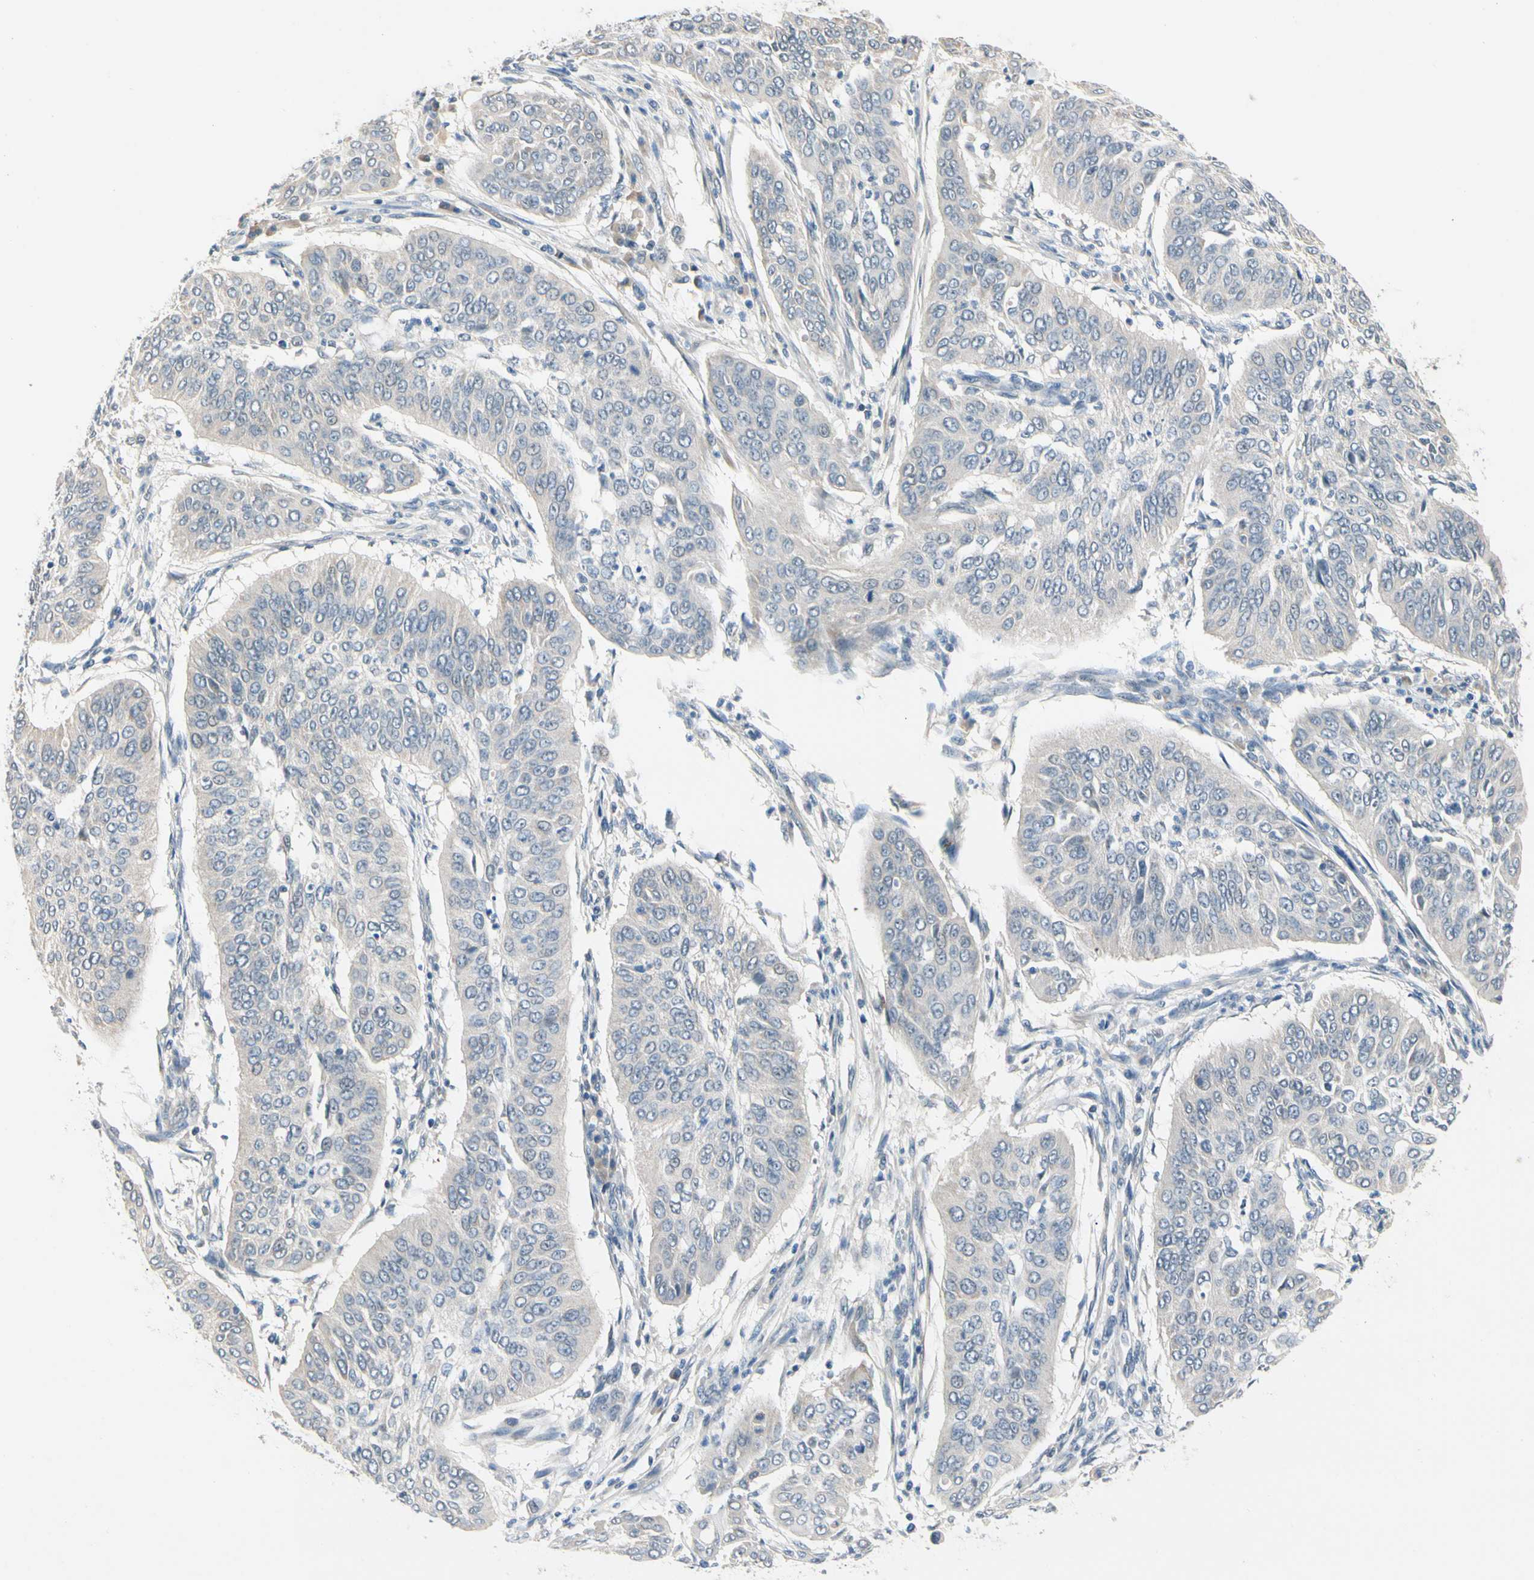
{"staining": {"intensity": "weak", "quantity": "<25%", "location": "cytoplasmic/membranous"}, "tissue": "cervical cancer", "cell_type": "Tumor cells", "image_type": "cancer", "snomed": [{"axis": "morphology", "description": "Normal tissue, NOS"}, {"axis": "morphology", "description": "Squamous cell carcinoma, NOS"}, {"axis": "topography", "description": "Cervix"}], "caption": "This is an IHC photomicrograph of cervical cancer (squamous cell carcinoma). There is no positivity in tumor cells.", "gene": "SLC27A6", "patient": {"sex": "female", "age": 39}}